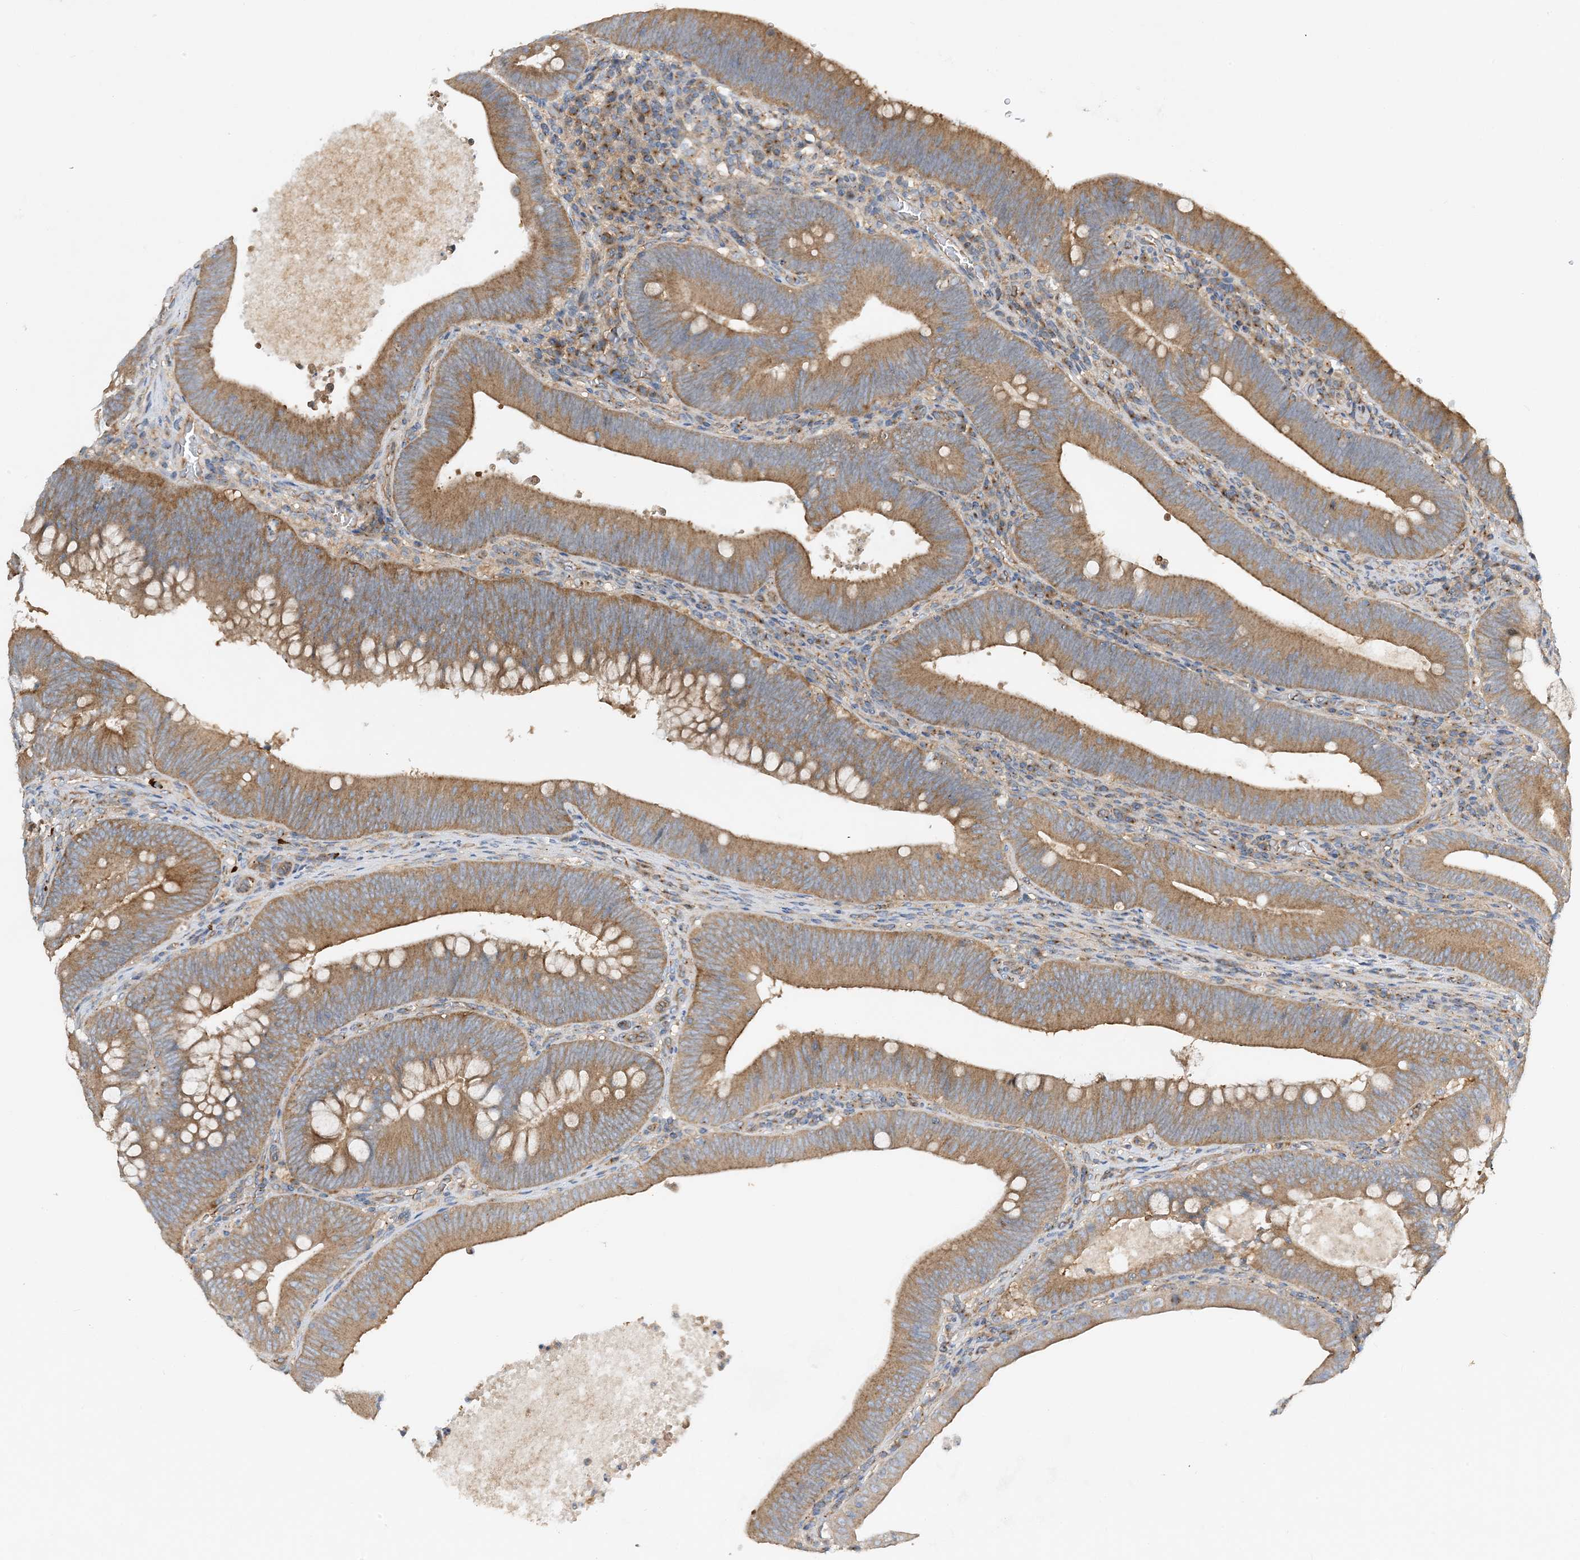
{"staining": {"intensity": "moderate", "quantity": ">75%", "location": "cytoplasmic/membranous"}, "tissue": "colorectal cancer", "cell_type": "Tumor cells", "image_type": "cancer", "snomed": [{"axis": "morphology", "description": "Normal tissue, NOS"}, {"axis": "topography", "description": "Colon"}], "caption": "Immunohistochemical staining of human colorectal cancer exhibits medium levels of moderate cytoplasmic/membranous staining in about >75% of tumor cells.", "gene": "SIDT1", "patient": {"sex": "female", "age": 82}}